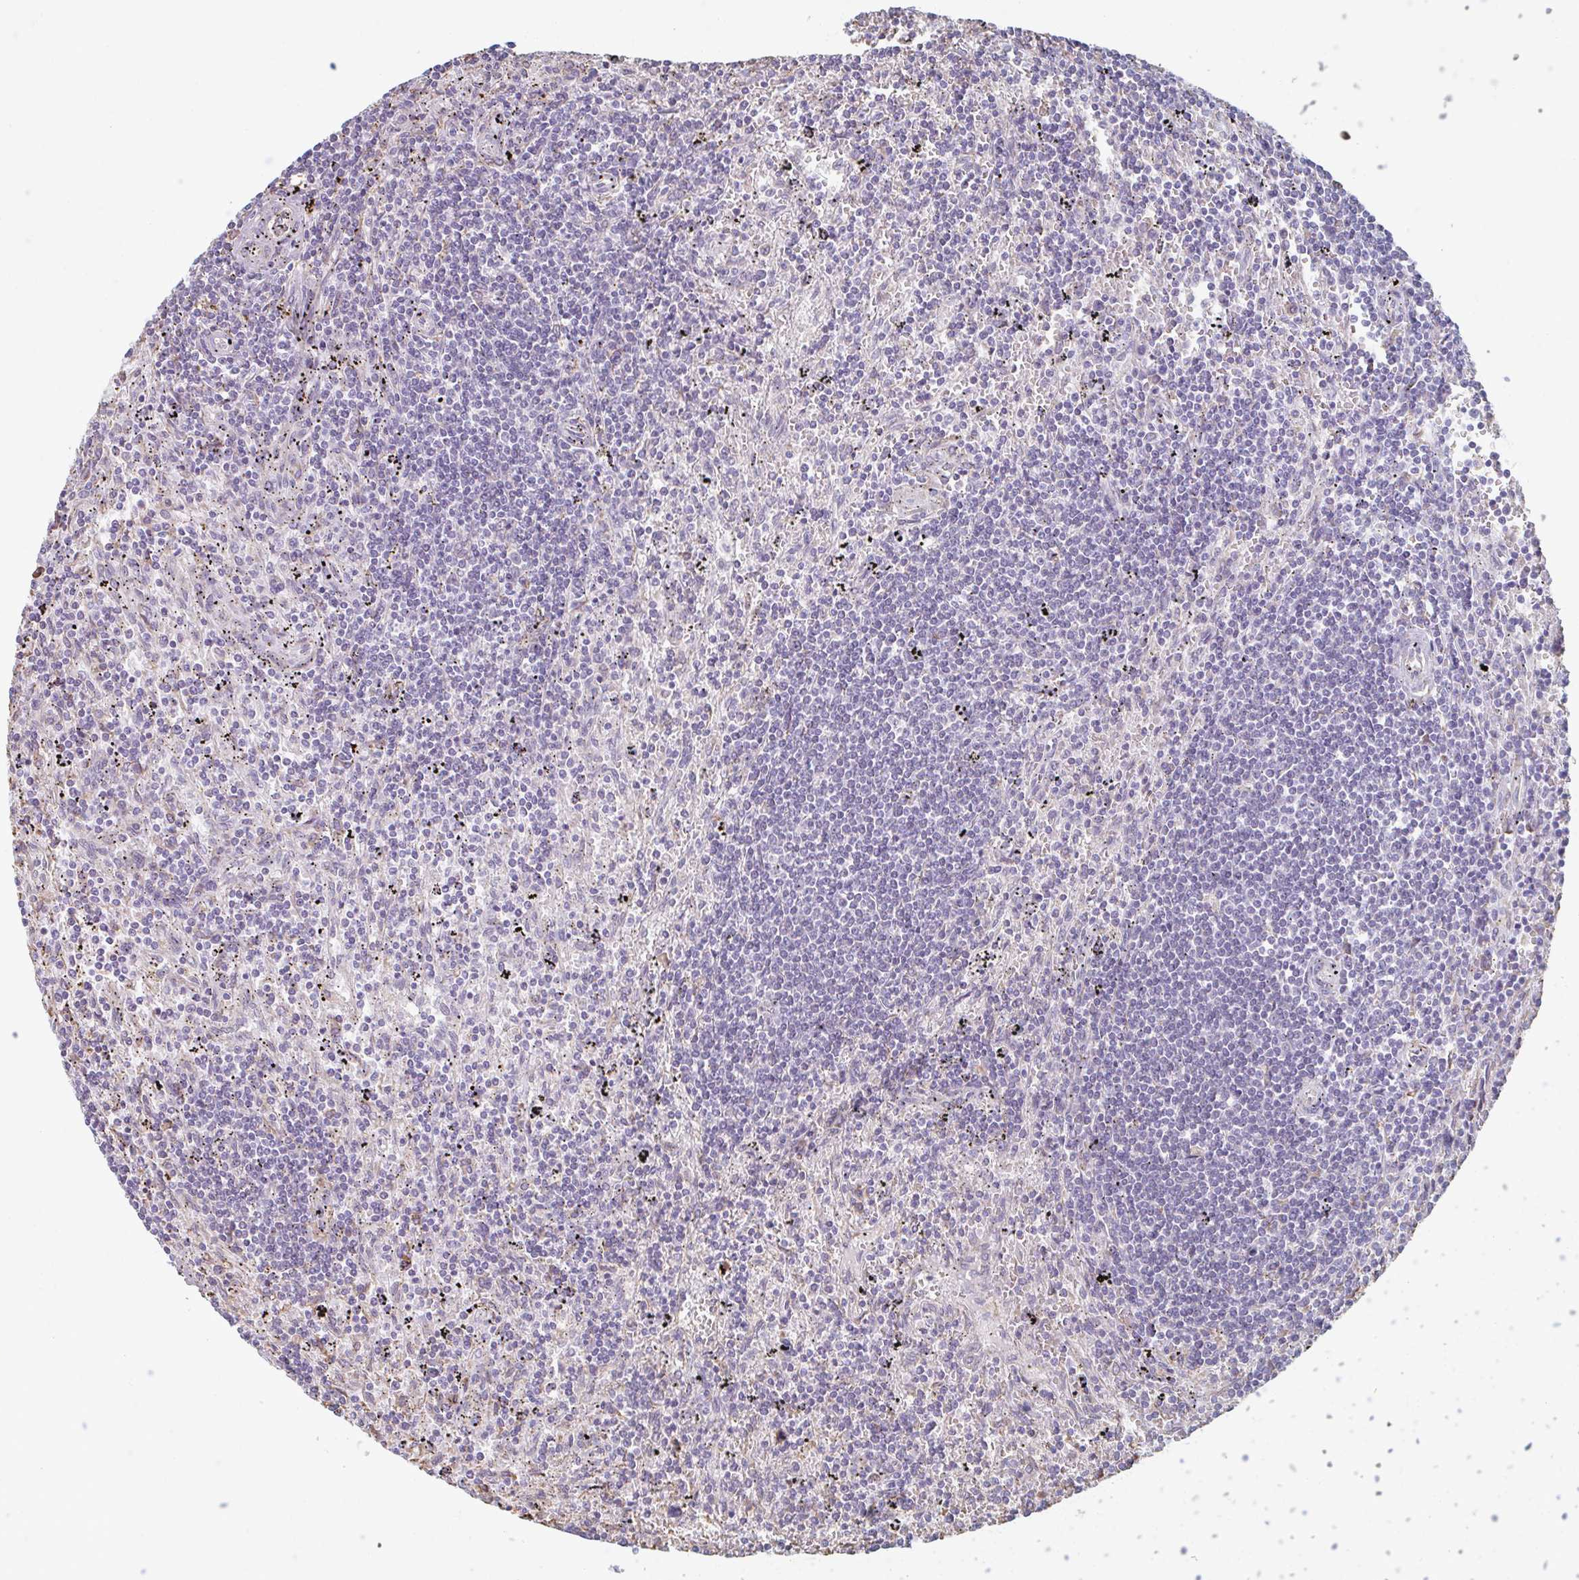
{"staining": {"intensity": "negative", "quantity": "none", "location": "none"}, "tissue": "lymphoma", "cell_type": "Tumor cells", "image_type": "cancer", "snomed": [{"axis": "morphology", "description": "Malignant lymphoma, non-Hodgkin's type, Low grade"}, {"axis": "topography", "description": "Spleen"}], "caption": "This is a image of immunohistochemistry staining of lymphoma, which shows no positivity in tumor cells.", "gene": "RAB5IF", "patient": {"sex": "male", "age": 76}}